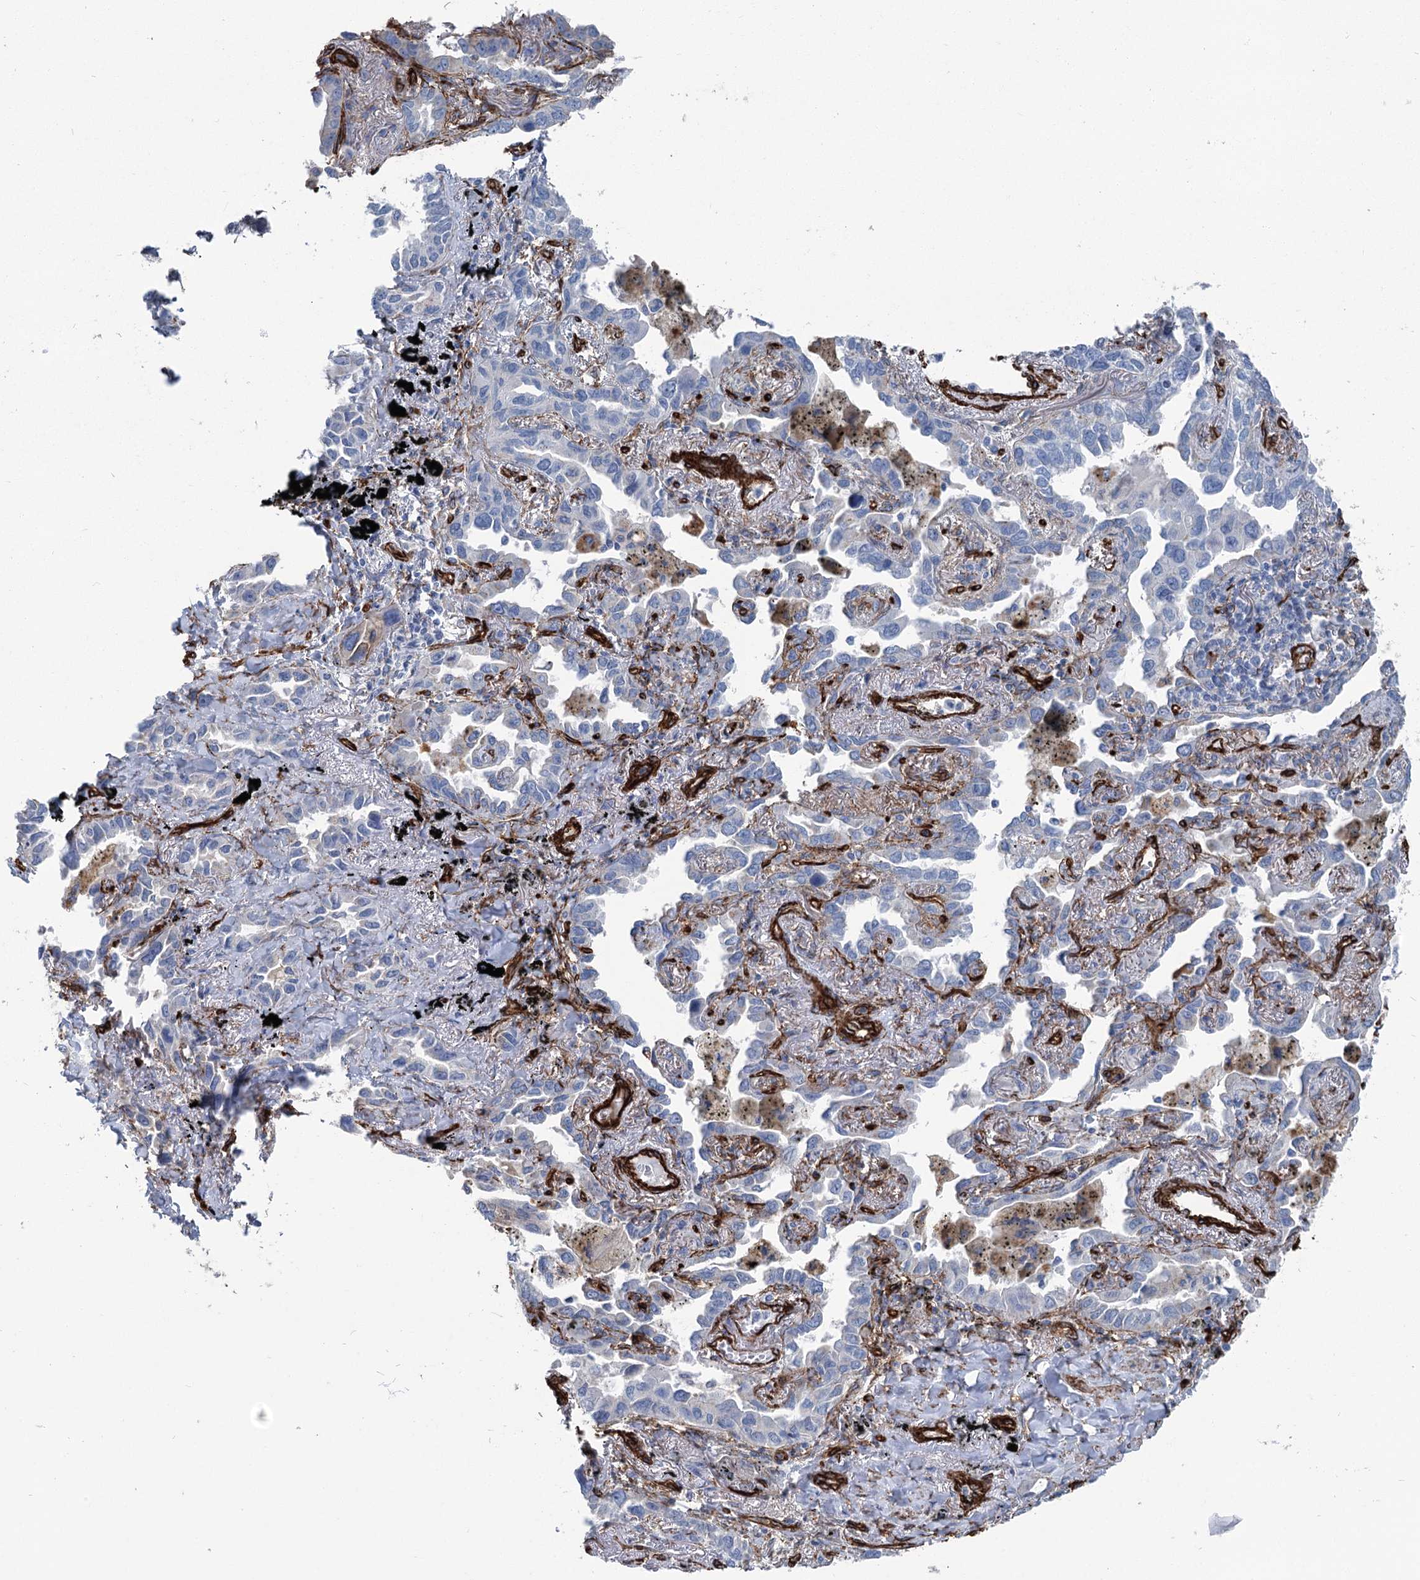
{"staining": {"intensity": "negative", "quantity": "none", "location": "none"}, "tissue": "lung cancer", "cell_type": "Tumor cells", "image_type": "cancer", "snomed": [{"axis": "morphology", "description": "Adenocarcinoma, NOS"}, {"axis": "topography", "description": "Lung"}], "caption": "Human adenocarcinoma (lung) stained for a protein using immunohistochemistry (IHC) reveals no staining in tumor cells.", "gene": "IQSEC1", "patient": {"sex": "male", "age": 67}}